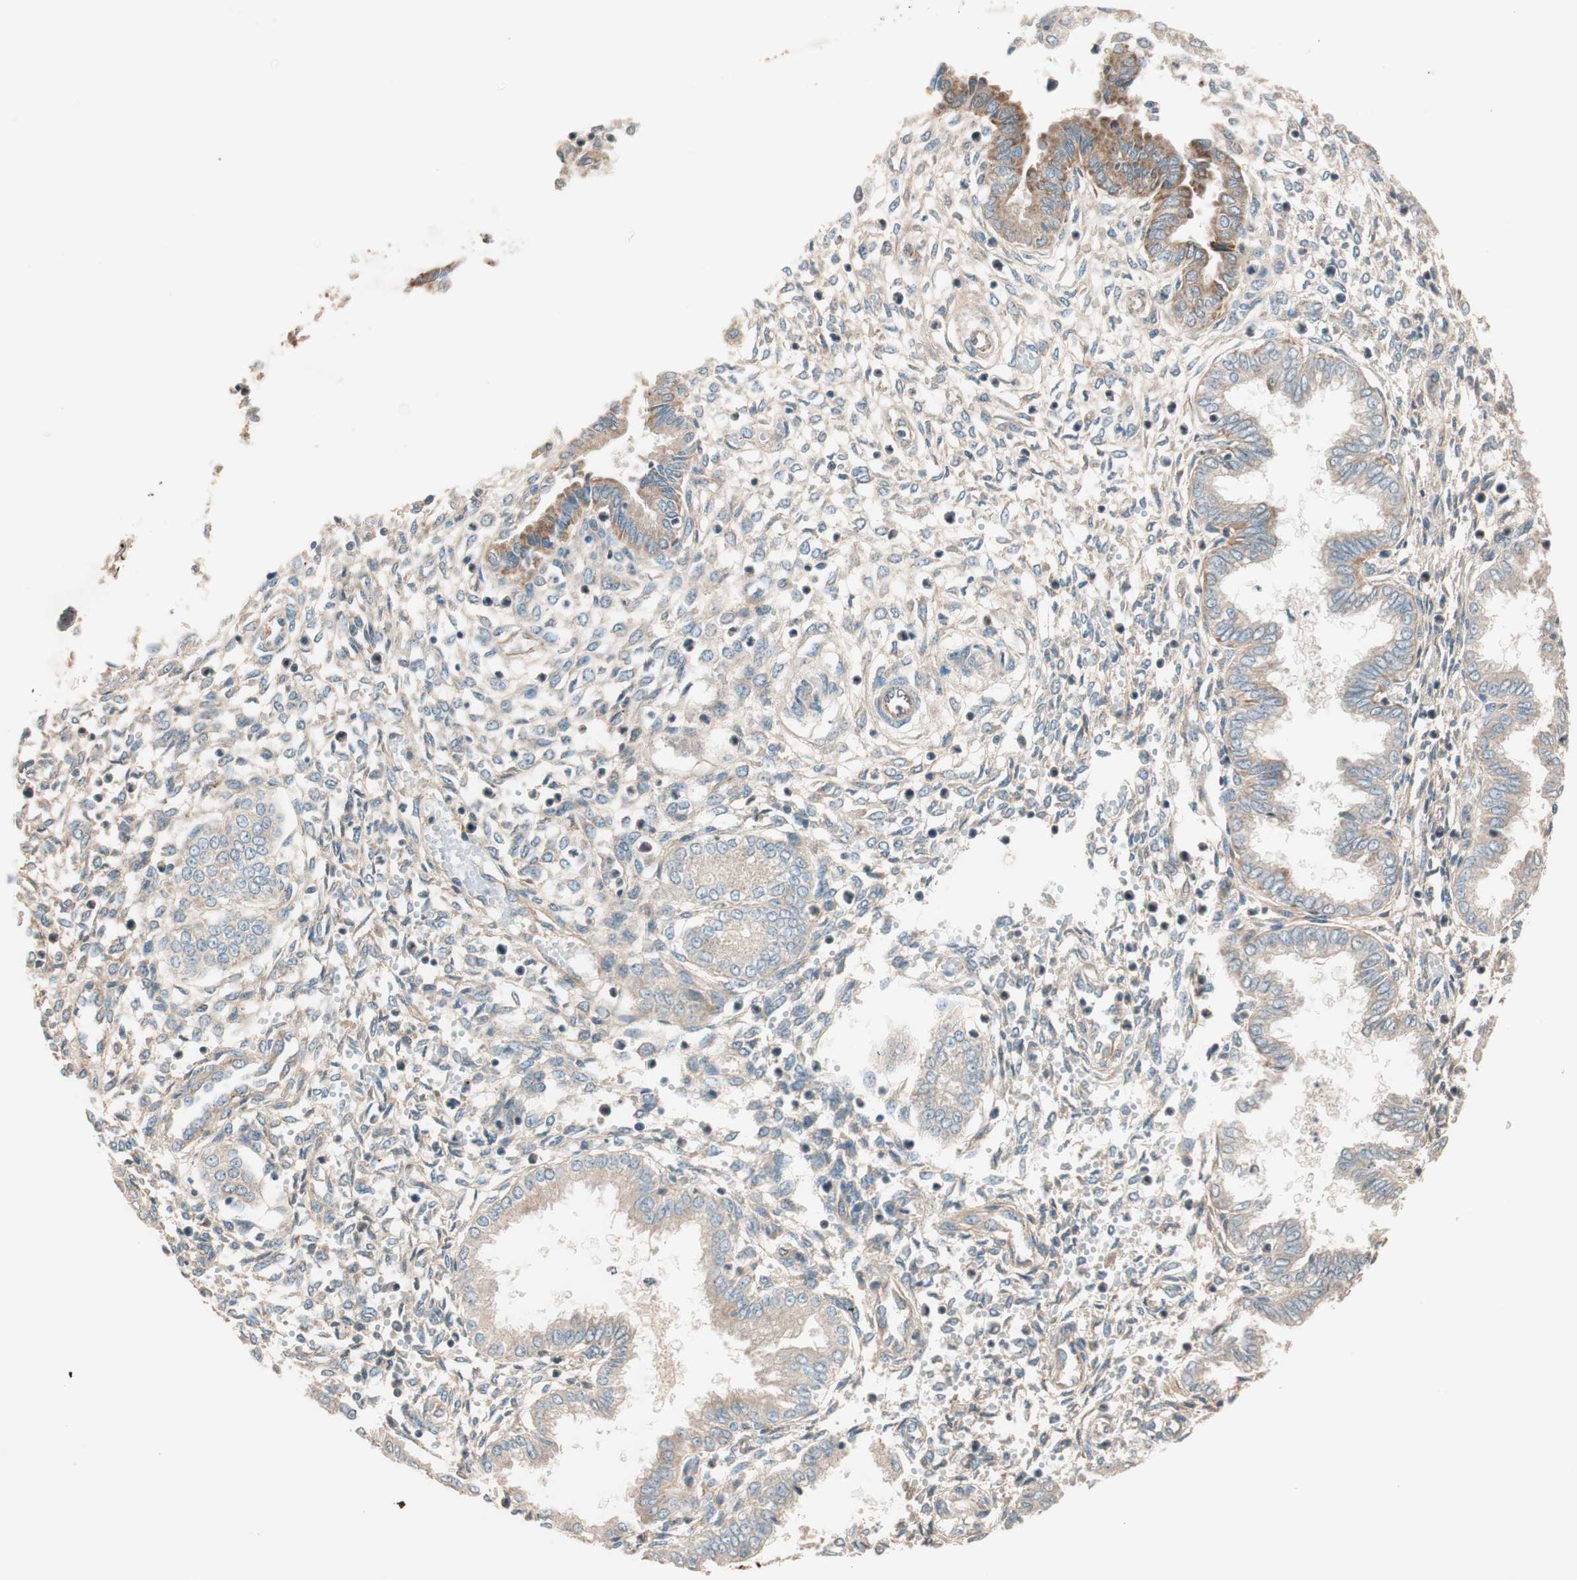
{"staining": {"intensity": "moderate", "quantity": ">75%", "location": "cytoplasmic/membranous"}, "tissue": "endometrium", "cell_type": "Cells in endometrial stroma", "image_type": "normal", "snomed": [{"axis": "morphology", "description": "Normal tissue, NOS"}, {"axis": "topography", "description": "Endometrium"}], "caption": "This micrograph demonstrates benign endometrium stained with IHC to label a protein in brown. The cytoplasmic/membranous of cells in endometrial stroma show moderate positivity for the protein. Nuclei are counter-stained blue.", "gene": "EPHA6", "patient": {"sex": "female", "age": 33}}